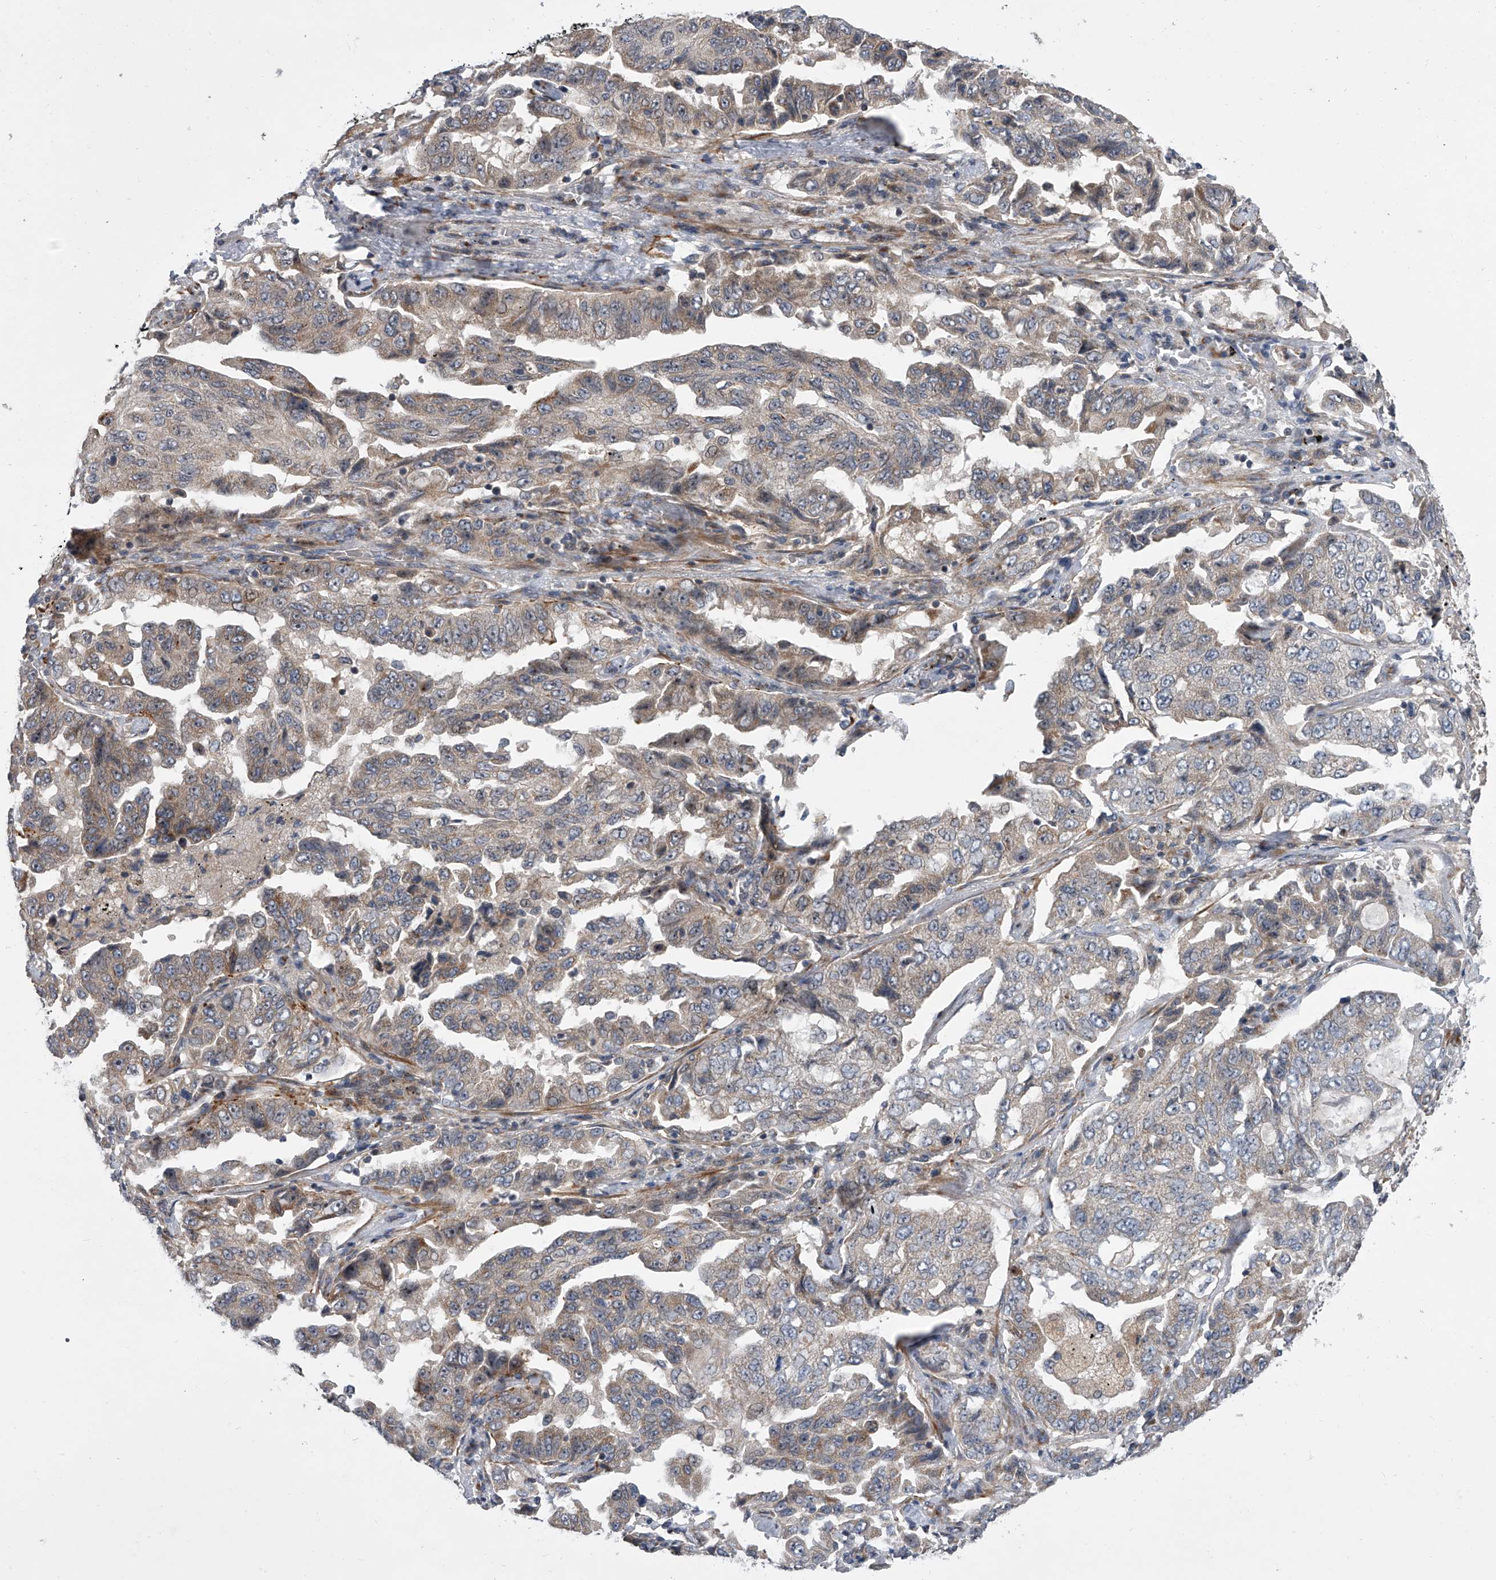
{"staining": {"intensity": "negative", "quantity": "none", "location": "none"}, "tissue": "lung cancer", "cell_type": "Tumor cells", "image_type": "cancer", "snomed": [{"axis": "morphology", "description": "Adenocarcinoma, NOS"}, {"axis": "topography", "description": "Lung"}], "caption": "Immunohistochemistry of human adenocarcinoma (lung) displays no positivity in tumor cells.", "gene": "DLGAP2", "patient": {"sex": "female", "age": 51}}